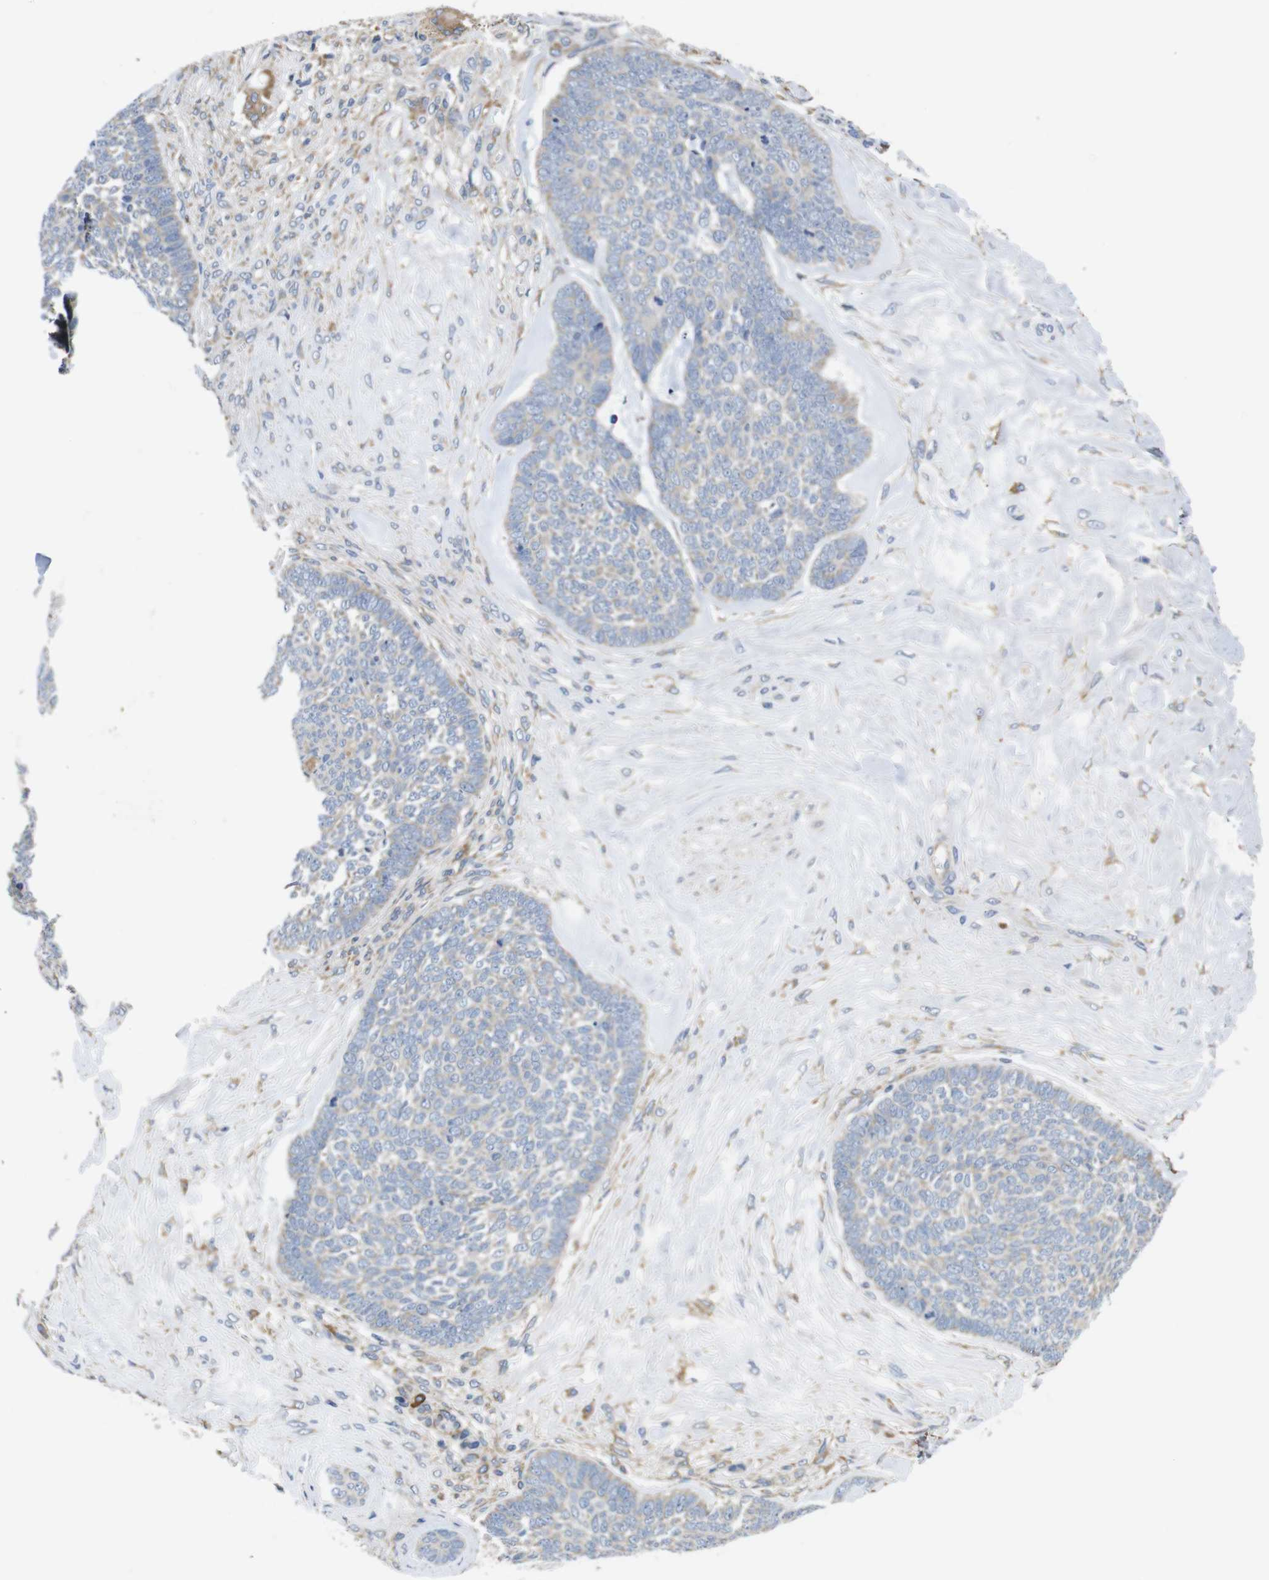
{"staining": {"intensity": "weak", "quantity": "25%-75%", "location": "cytoplasmic/membranous"}, "tissue": "skin cancer", "cell_type": "Tumor cells", "image_type": "cancer", "snomed": [{"axis": "morphology", "description": "Basal cell carcinoma"}, {"axis": "topography", "description": "Skin"}], "caption": "An IHC image of neoplastic tissue is shown. Protein staining in brown labels weak cytoplasmic/membranous positivity in skin cancer within tumor cells.", "gene": "MARCHF7", "patient": {"sex": "male", "age": 84}}